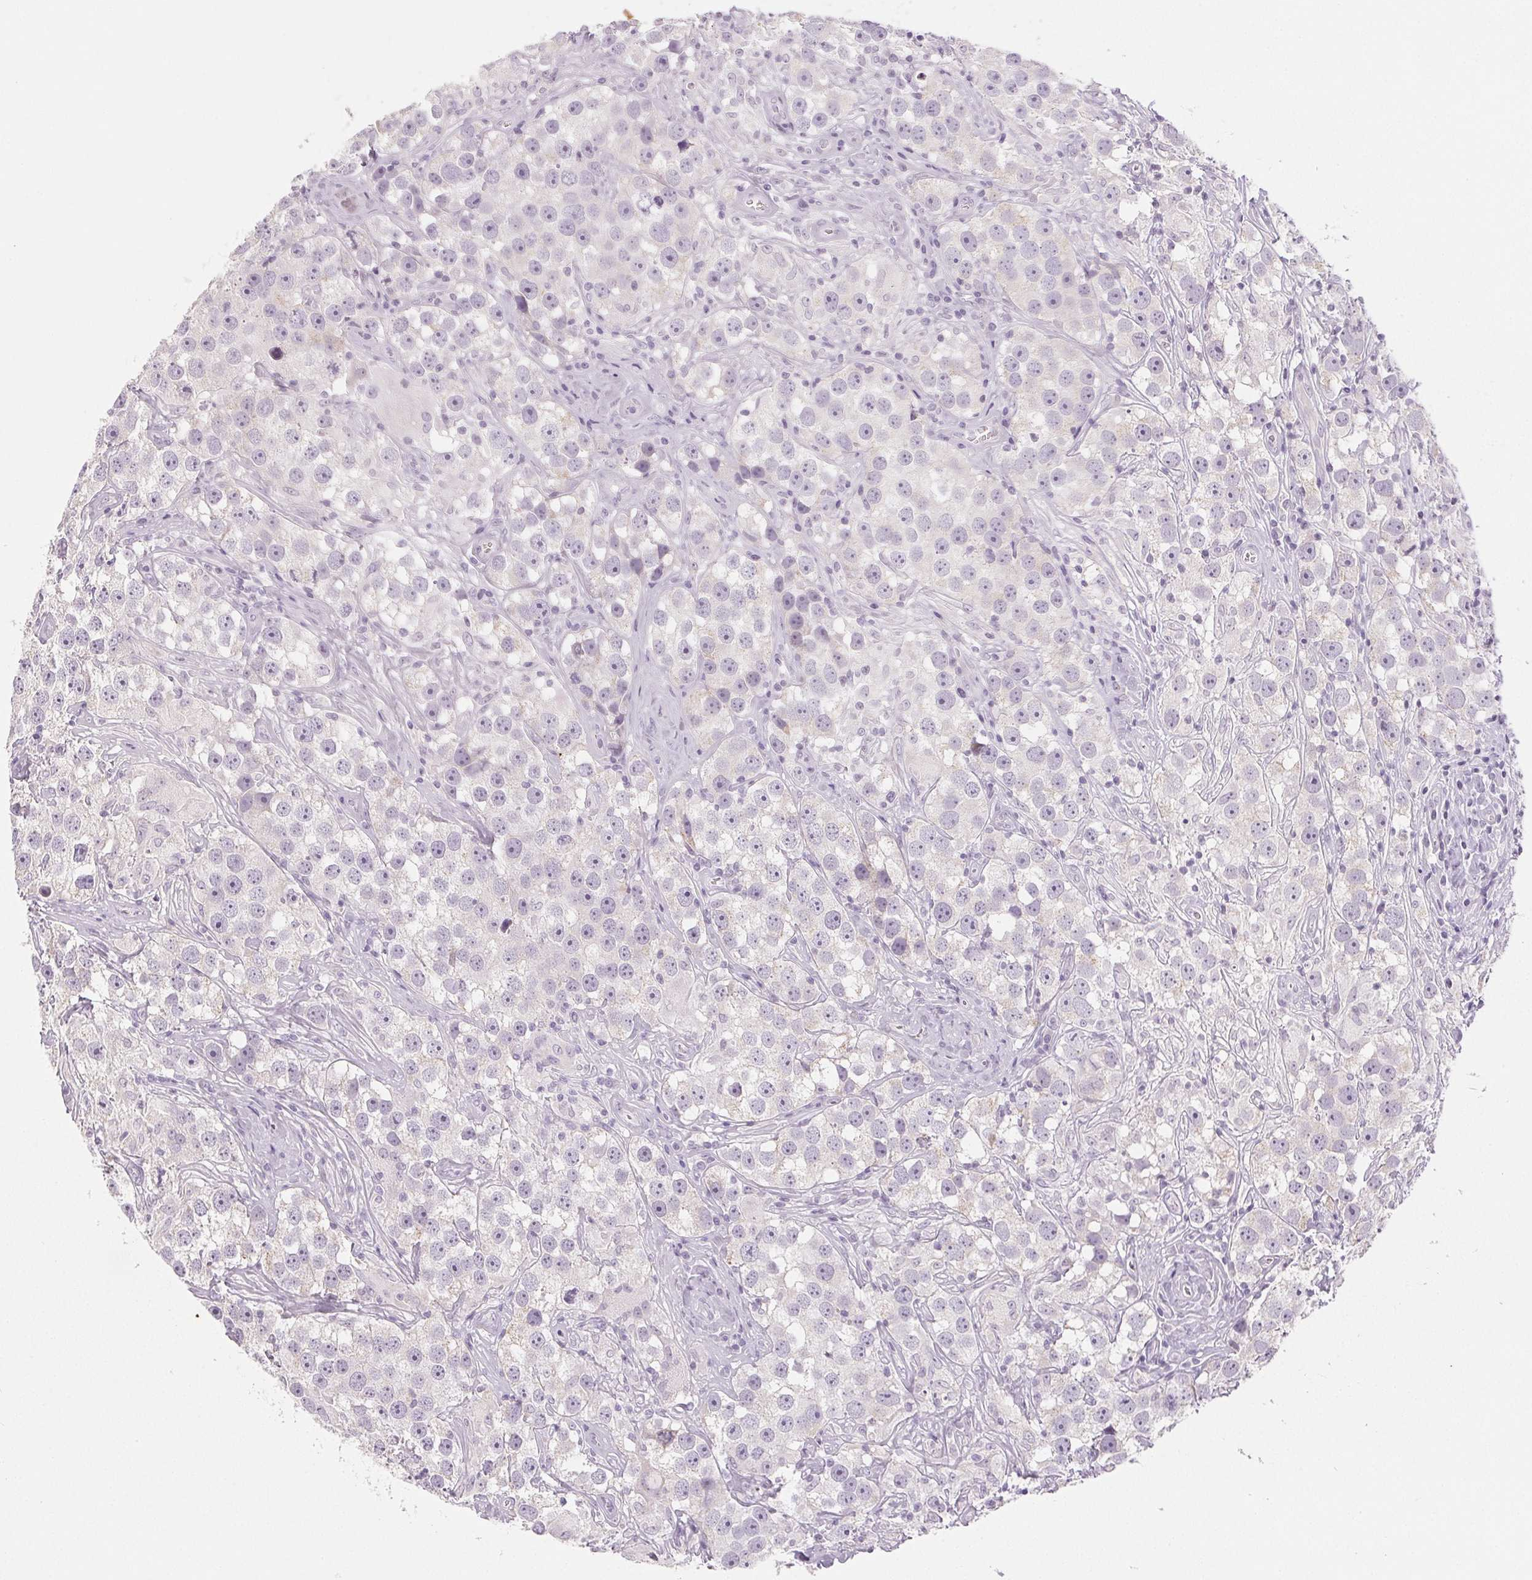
{"staining": {"intensity": "negative", "quantity": "none", "location": "none"}, "tissue": "testis cancer", "cell_type": "Tumor cells", "image_type": "cancer", "snomed": [{"axis": "morphology", "description": "Seminoma, NOS"}, {"axis": "topography", "description": "Testis"}], "caption": "Seminoma (testis) stained for a protein using immunohistochemistry displays no staining tumor cells.", "gene": "EHHADH", "patient": {"sex": "male", "age": 49}}